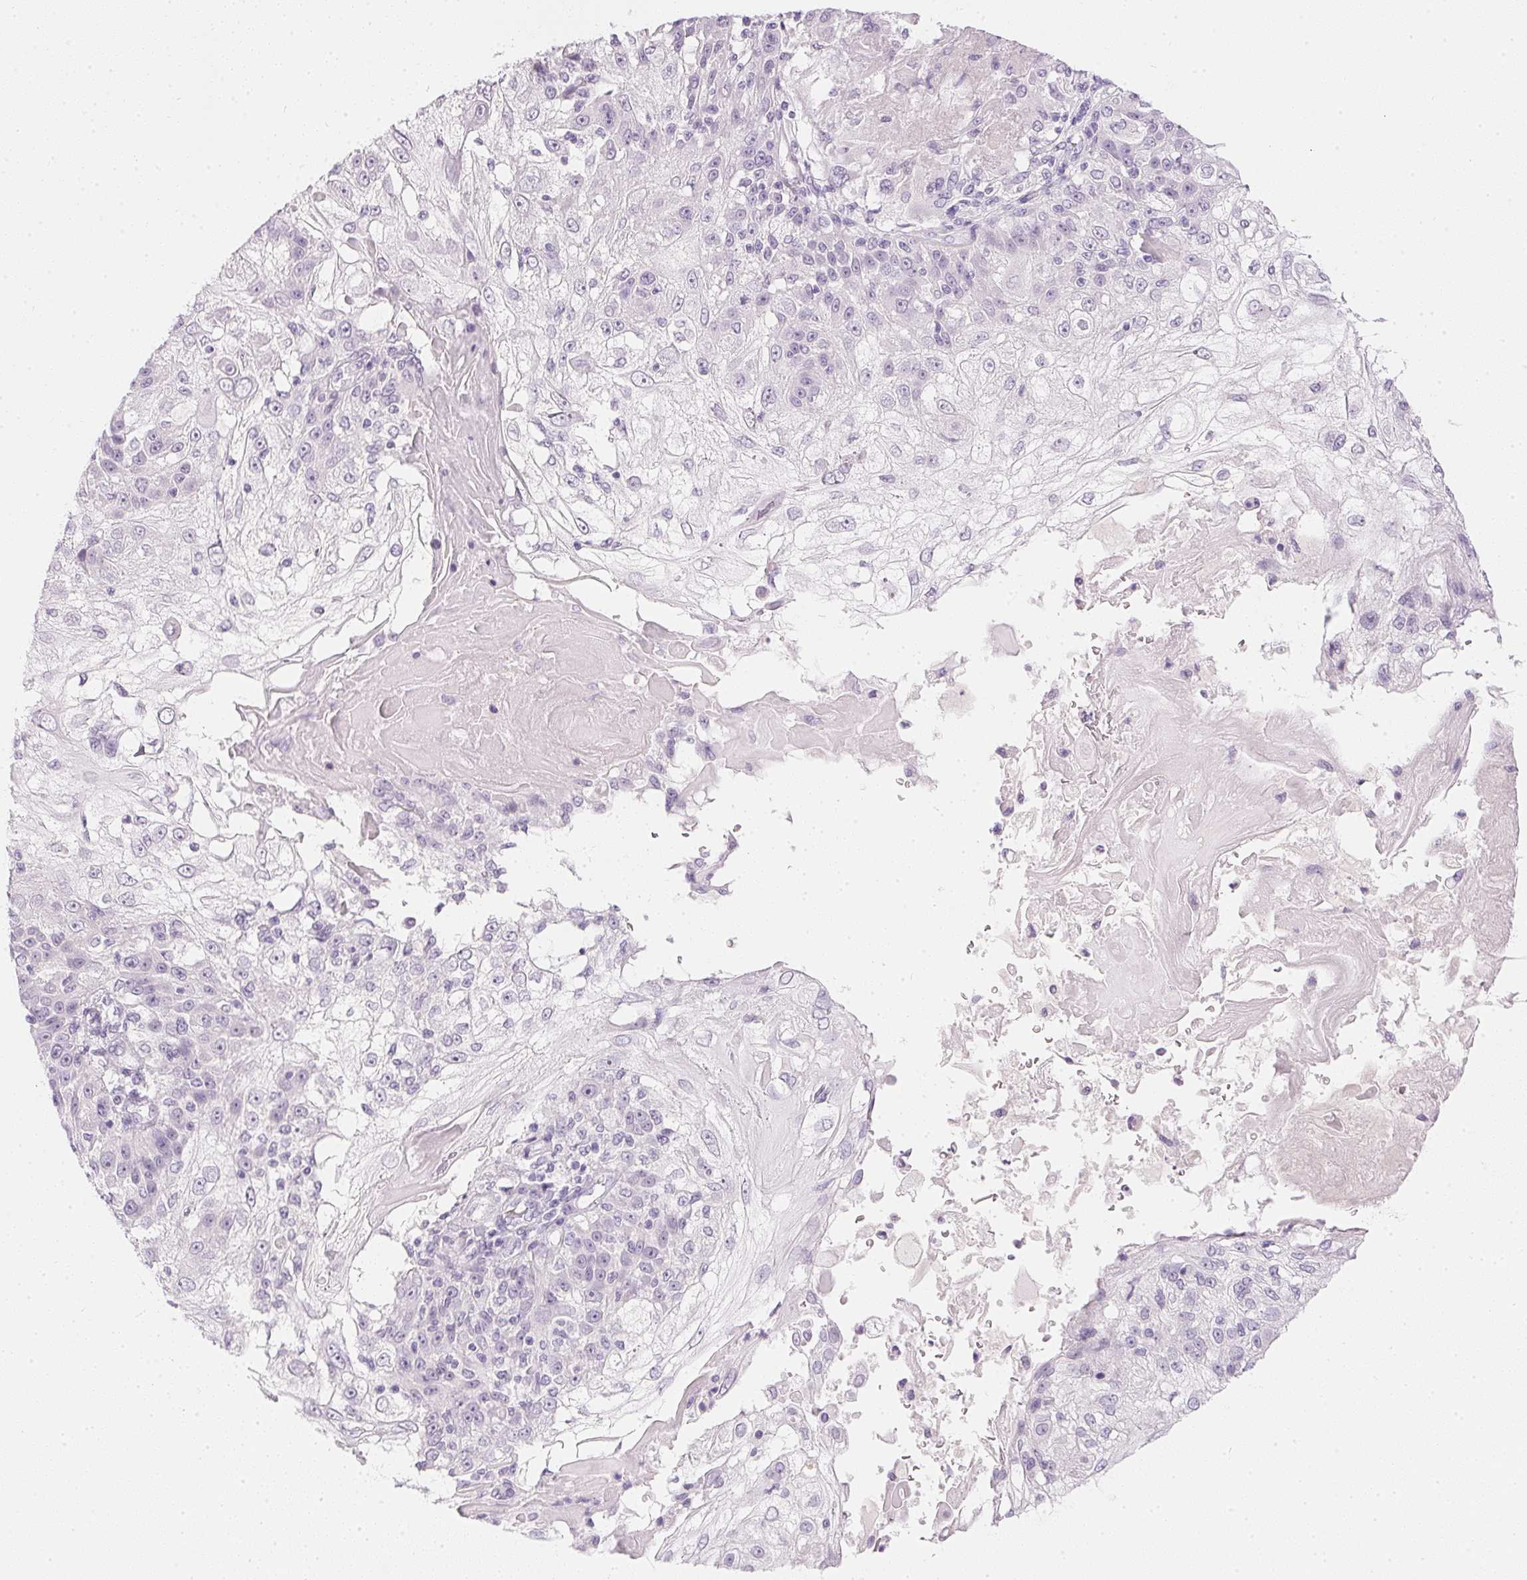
{"staining": {"intensity": "negative", "quantity": "none", "location": "none"}, "tissue": "skin cancer", "cell_type": "Tumor cells", "image_type": "cancer", "snomed": [{"axis": "morphology", "description": "Normal tissue, NOS"}, {"axis": "morphology", "description": "Squamous cell carcinoma, NOS"}, {"axis": "topography", "description": "Skin"}], "caption": "A high-resolution histopathology image shows IHC staining of skin squamous cell carcinoma, which reveals no significant positivity in tumor cells.", "gene": "PPY", "patient": {"sex": "female", "age": 83}}